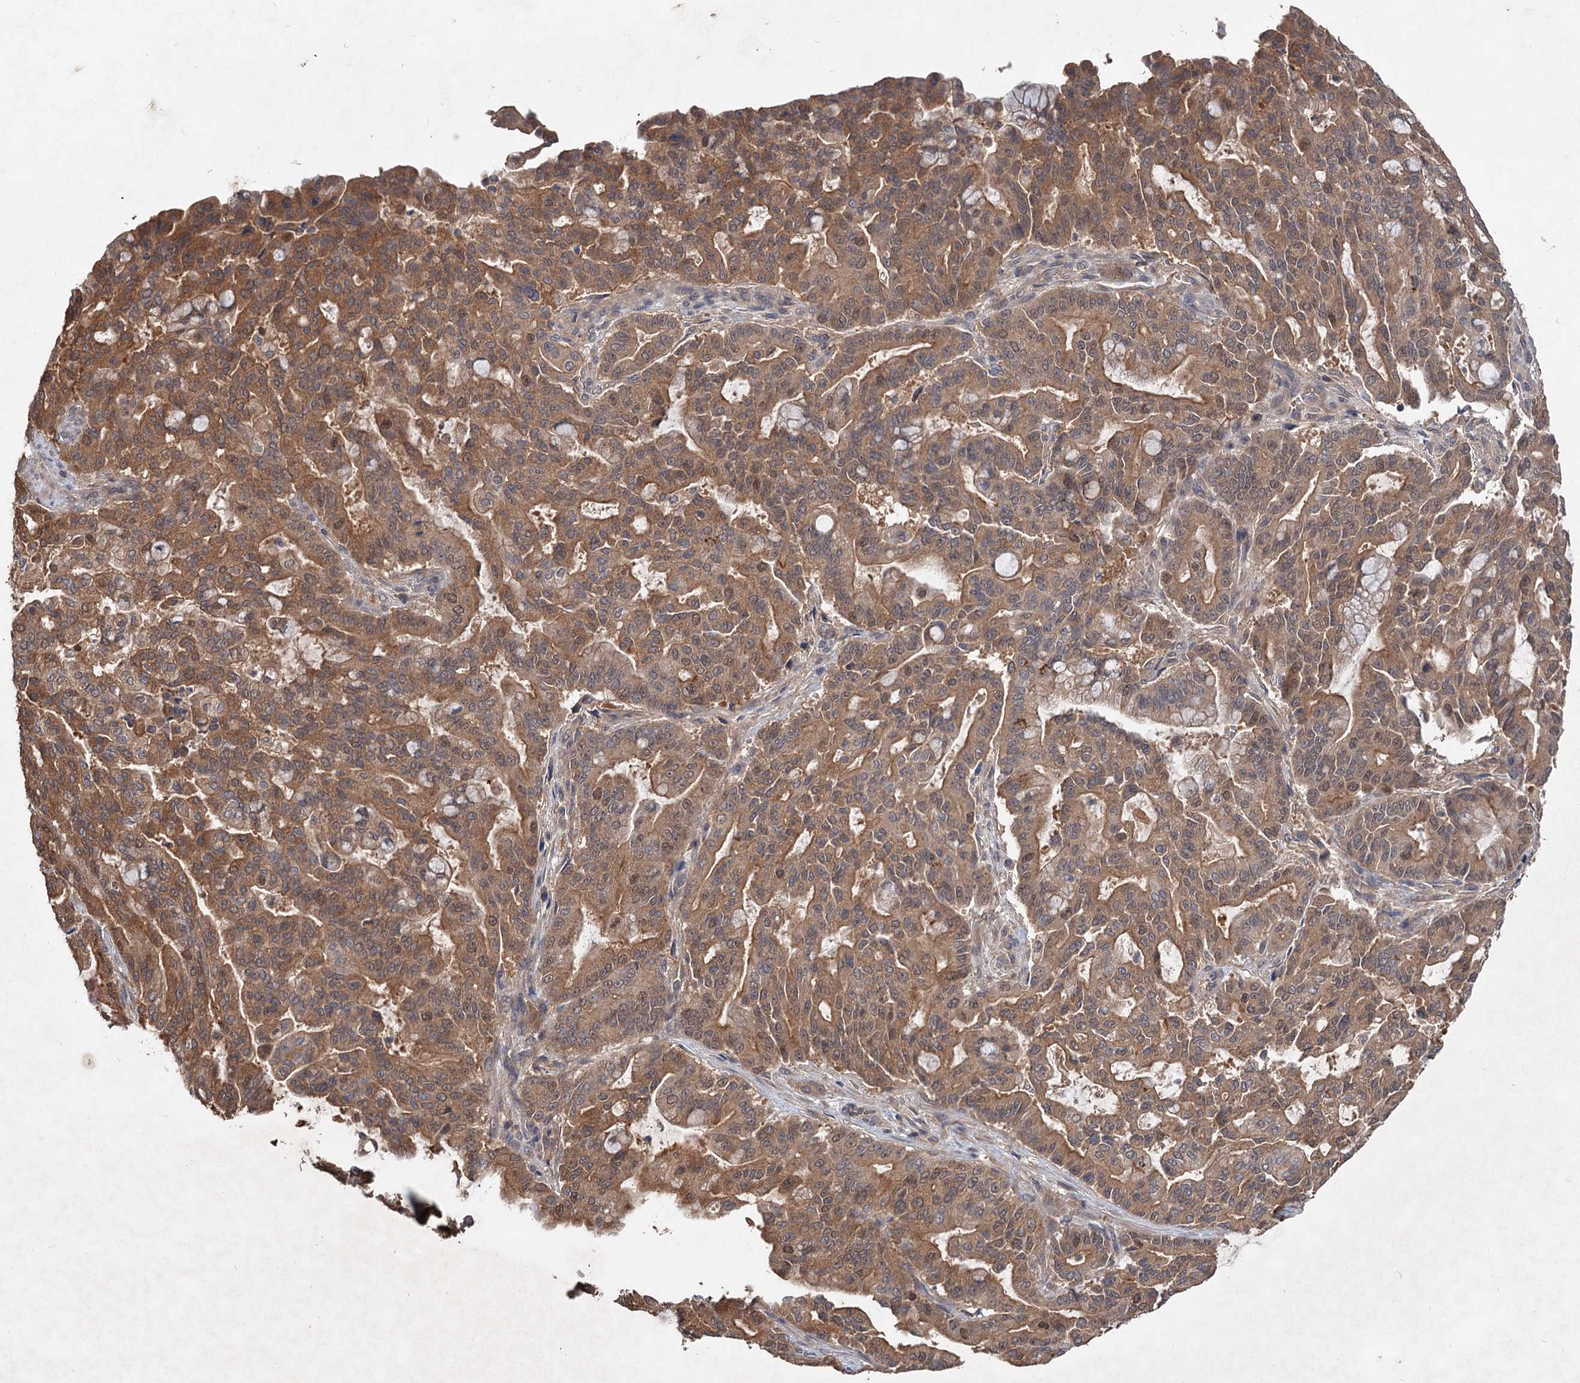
{"staining": {"intensity": "moderate", "quantity": ">75%", "location": "cytoplasmic/membranous,nuclear"}, "tissue": "pancreatic cancer", "cell_type": "Tumor cells", "image_type": "cancer", "snomed": [{"axis": "morphology", "description": "Adenocarcinoma, NOS"}, {"axis": "topography", "description": "Pancreas"}], "caption": "Immunohistochemistry (IHC) image of neoplastic tissue: pancreatic cancer (adenocarcinoma) stained using immunohistochemistry (IHC) reveals medium levels of moderate protein expression localized specifically in the cytoplasmic/membranous and nuclear of tumor cells, appearing as a cytoplasmic/membranous and nuclear brown color.", "gene": "NUDCD2", "patient": {"sex": "male", "age": 63}}